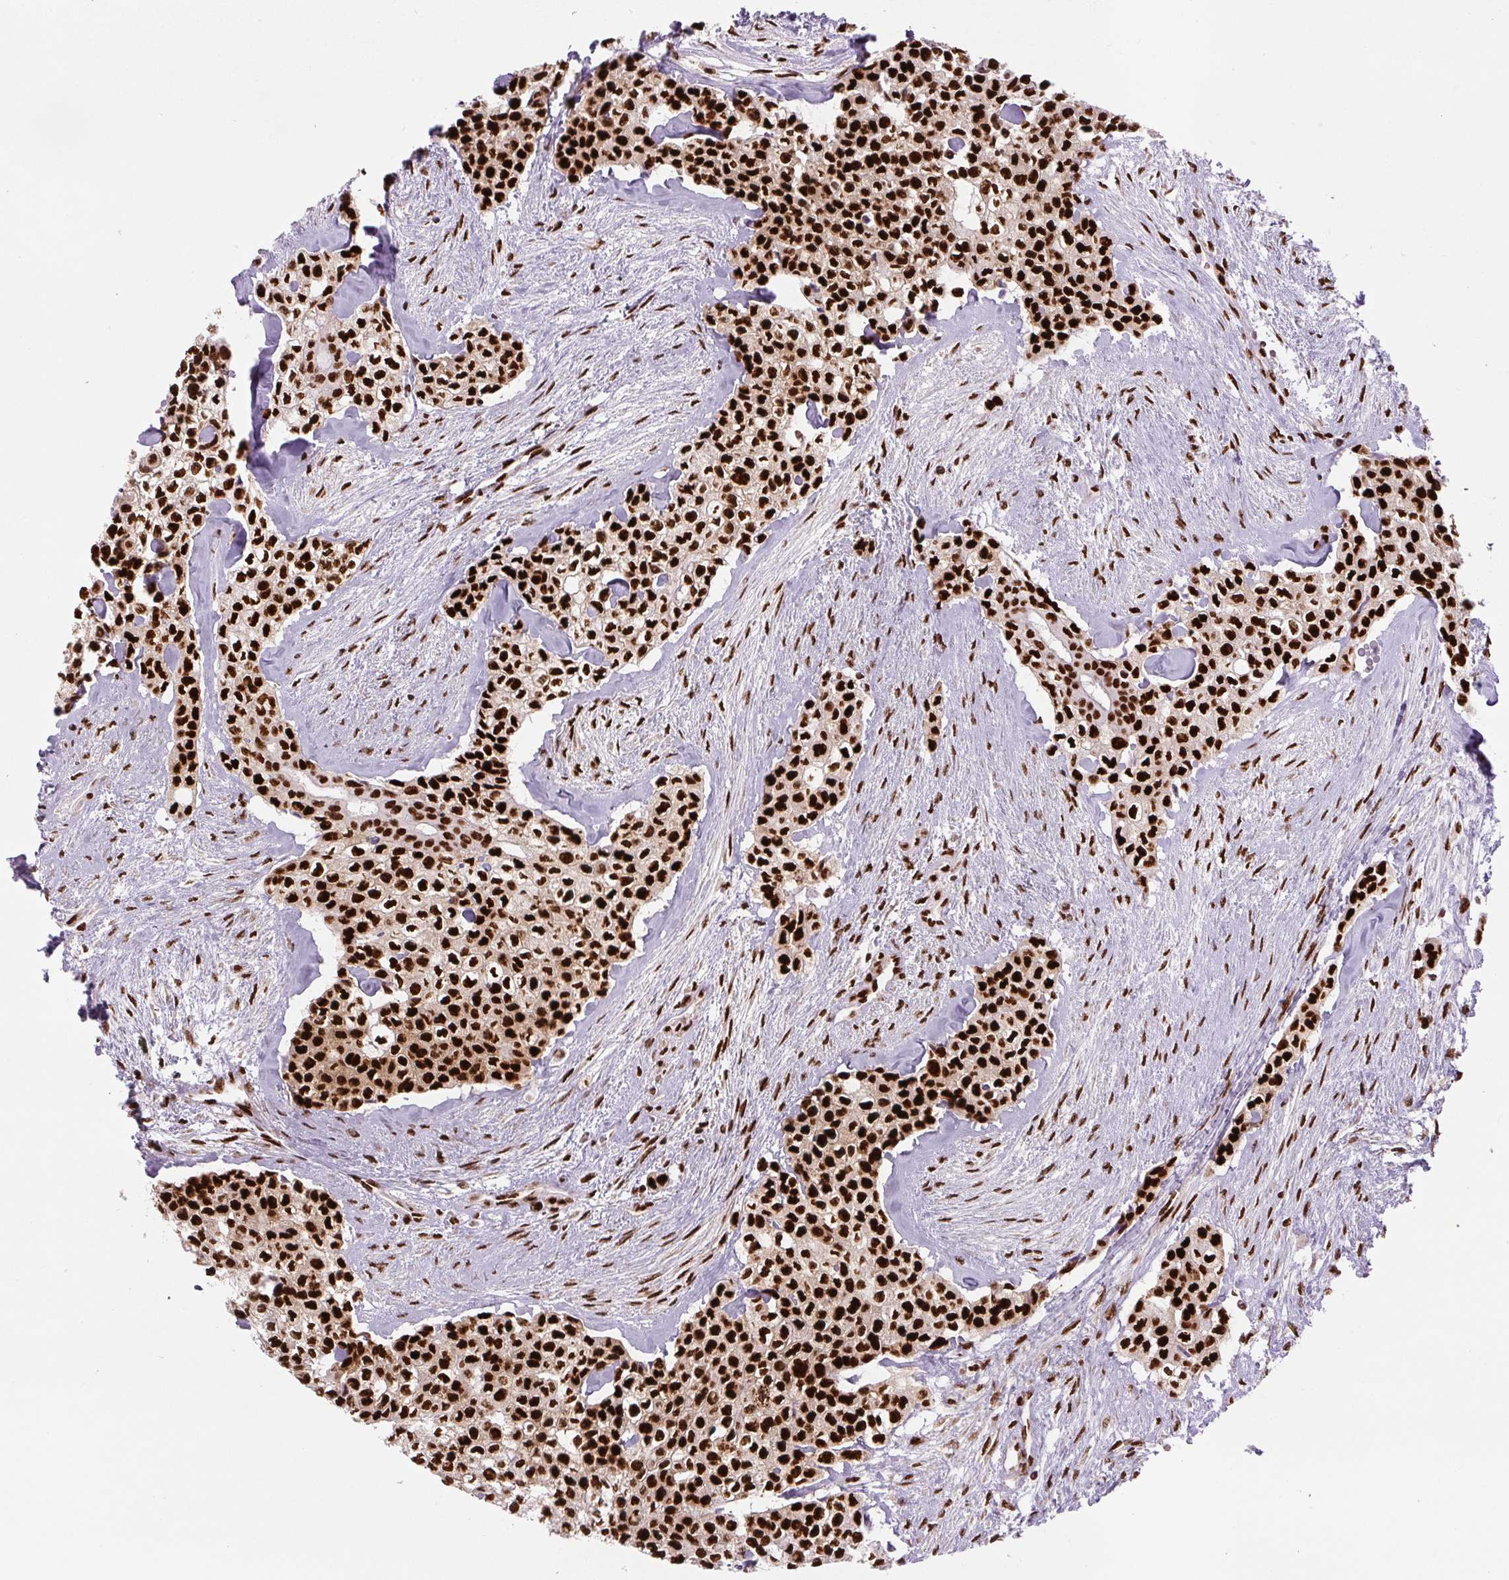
{"staining": {"intensity": "strong", "quantity": ">75%", "location": "nuclear"}, "tissue": "head and neck cancer", "cell_type": "Tumor cells", "image_type": "cancer", "snomed": [{"axis": "morphology", "description": "Adenocarcinoma, NOS"}, {"axis": "topography", "description": "Head-Neck"}], "caption": "Immunohistochemistry staining of head and neck adenocarcinoma, which reveals high levels of strong nuclear expression in approximately >75% of tumor cells indicating strong nuclear protein staining. The staining was performed using DAB (brown) for protein detection and nuclei were counterstained in hematoxylin (blue).", "gene": "FUS", "patient": {"sex": "male", "age": 81}}